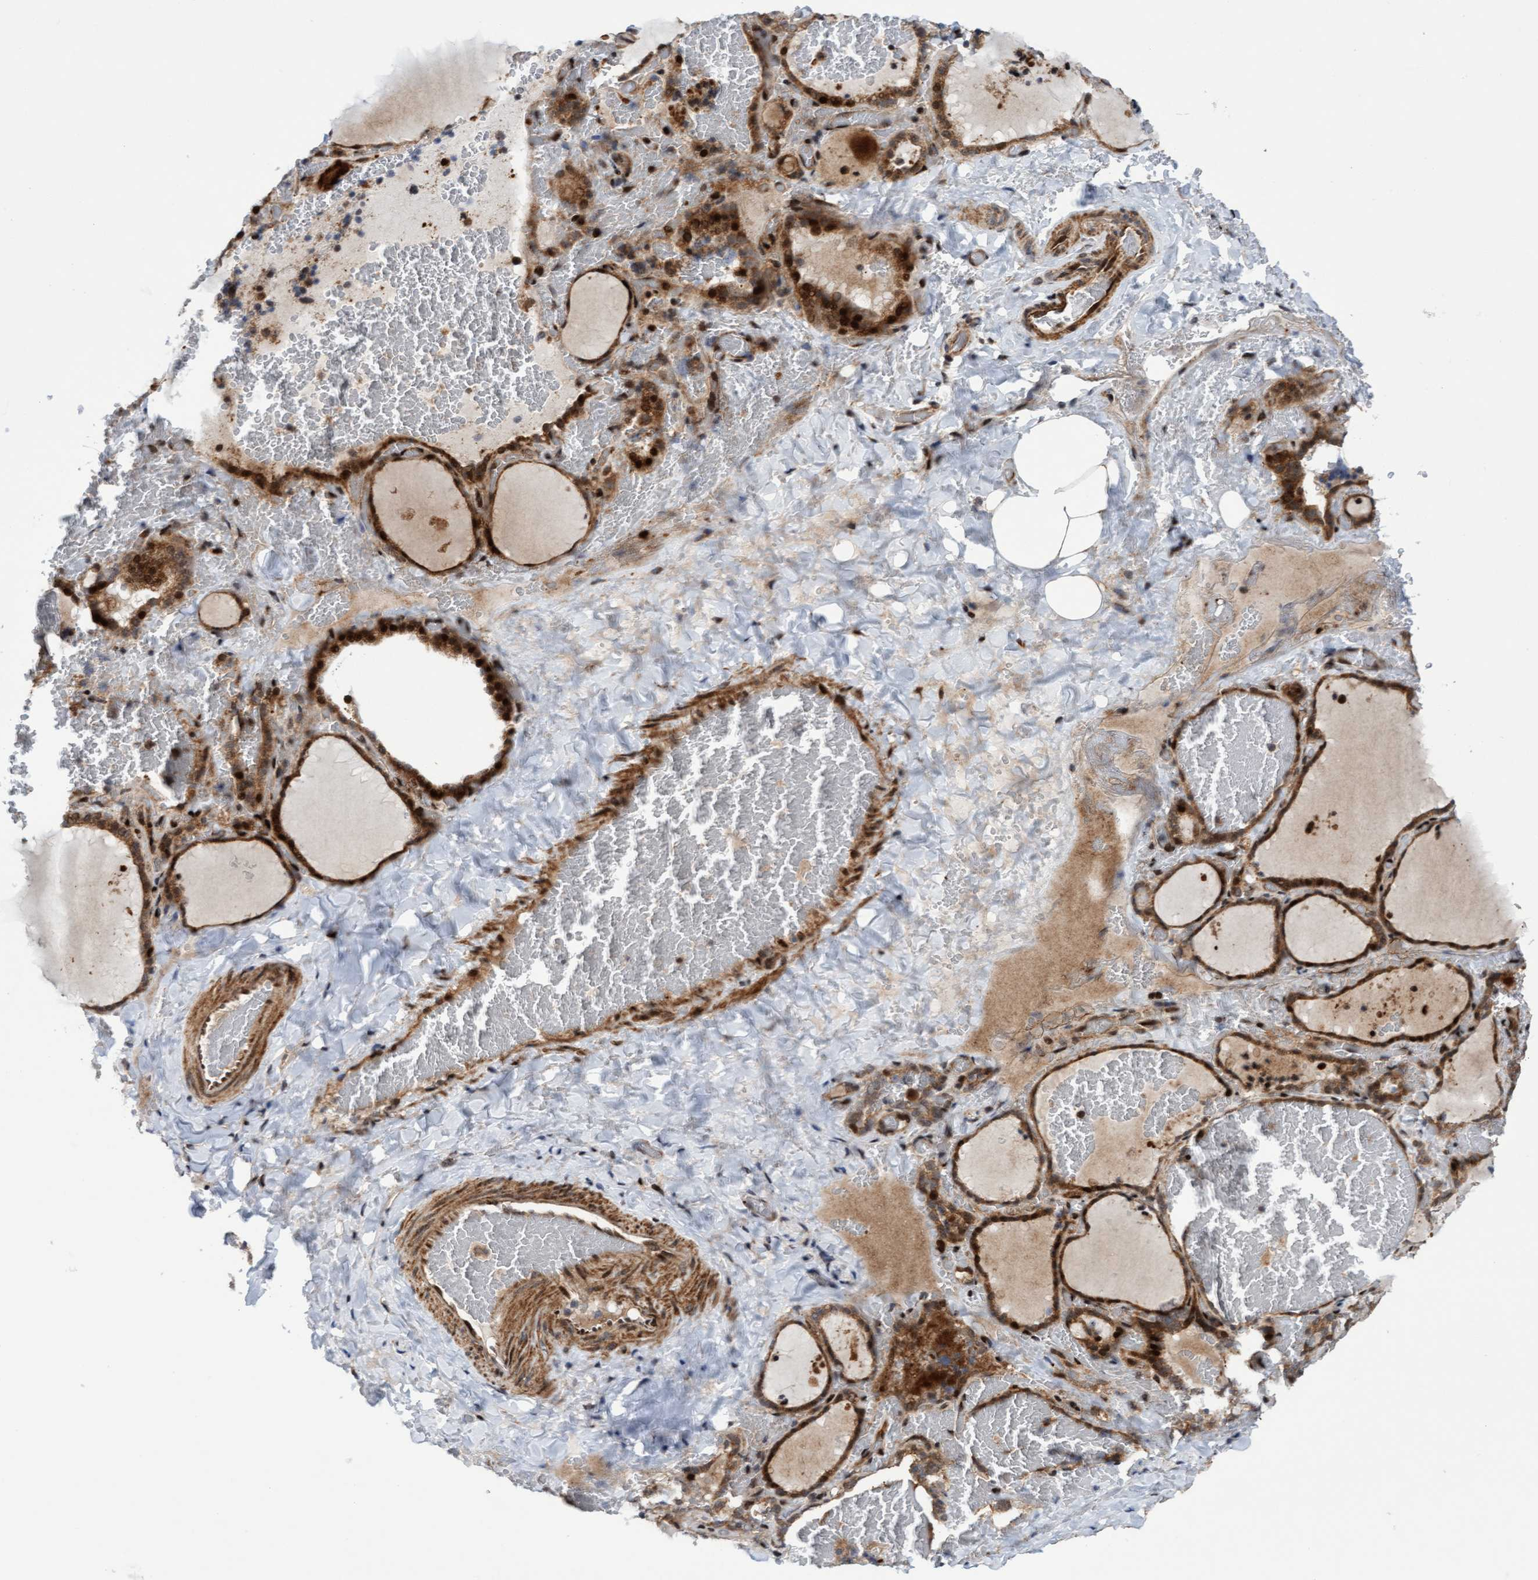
{"staining": {"intensity": "strong", "quantity": ">75%", "location": "cytoplasmic/membranous,nuclear"}, "tissue": "thyroid gland", "cell_type": "Glandular cells", "image_type": "normal", "snomed": [{"axis": "morphology", "description": "Normal tissue, NOS"}, {"axis": "topography", "description": "Thyroid gland"}], "caption": "DAB (3,3'-diaminobenzidine) immunohistochemical staining of benign human thyroid gland shows strong cytoplasmic/membranous,nuclear protein expression in approximately >75% of glandular cells. Nuclei are stained in blue.", "gene": "ITFG1", "patient": {"sex": "female", "age": 22}}